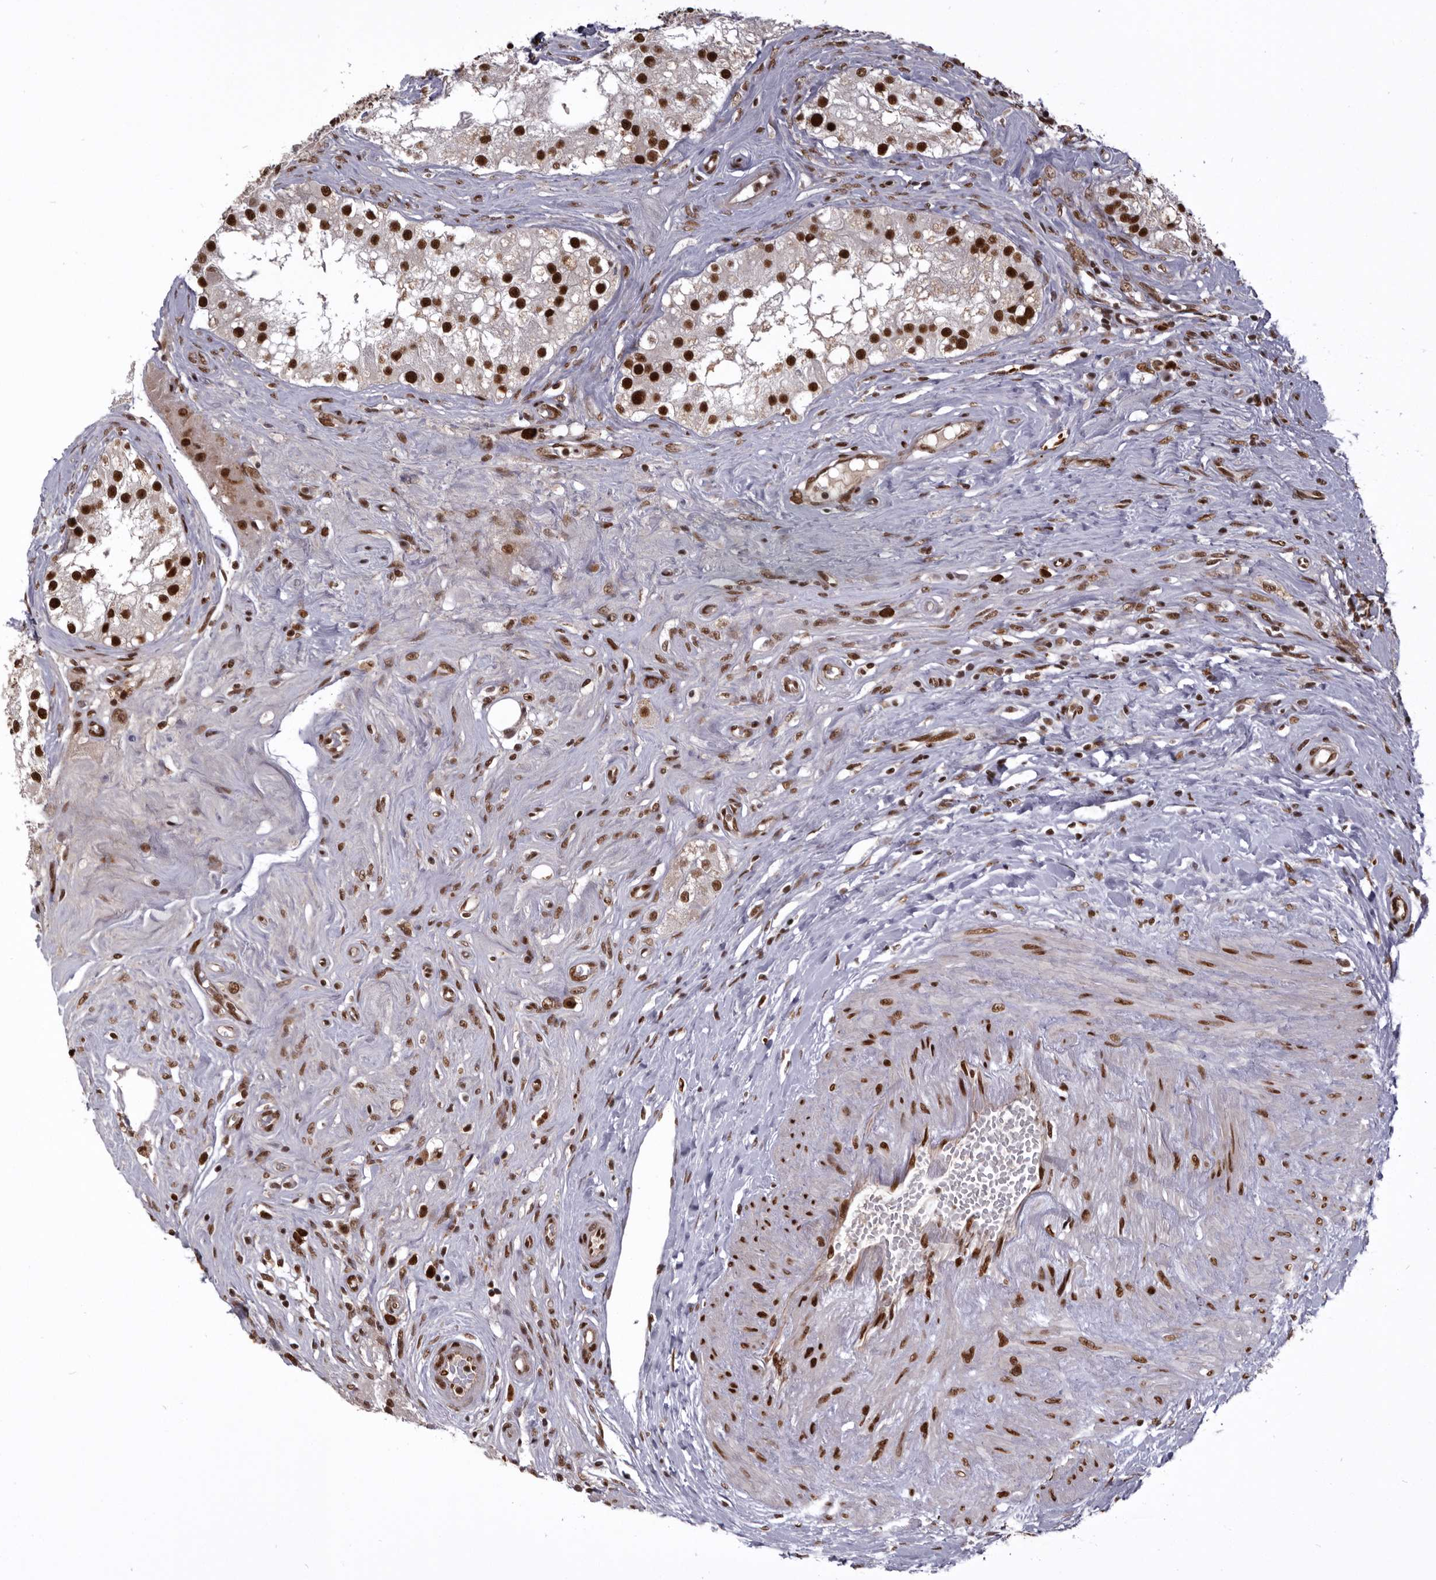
{"staining": {"intensity": "strong", "quantity": ">75%", "location": "nuclear"}, "tissue": "testis", "cell_type": "Cells in seminiferous ducts", "image_type": "normal", "snomed": [{"axis": "morphology", "description": "Normal tissue, NOS"}, {"axis": "topography", "description": "Testis"}], "caption": "Human testis stained with a brown dye demonstrates strong nuclear positive staining in approximately >75% of cells in seminiferous ducts.", "gene": "CHTOP", "patient": {"sex": "male", "age": 84}}